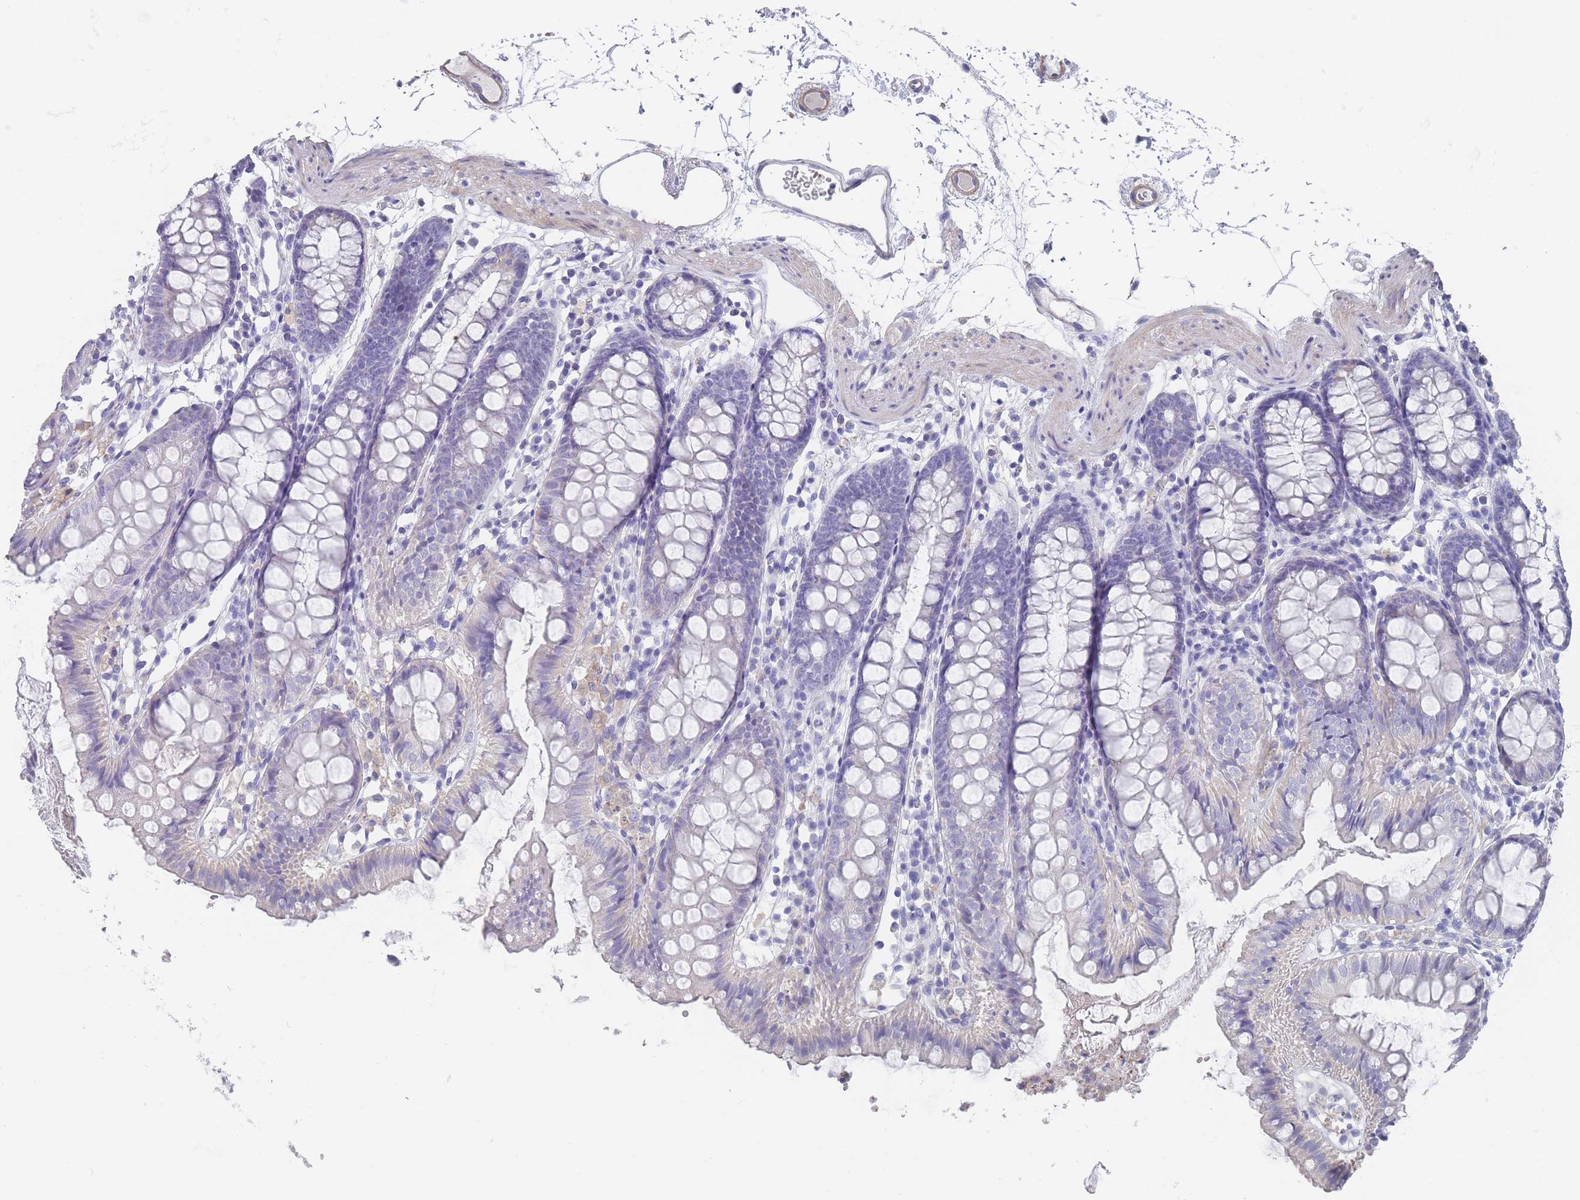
{"staining": {"intensity": "negative", "quantity": "none", "location": "none"}, "tissue": "colon", "cell_type": "Endothelial cells", "image_type": "normal", "snomed": [{"axis": "morphology", "description": "Normal tissue, NOS"}, {"axis": "topography", "description": "Colon"}], "caption": "High power microscopy photomicrograph of an IHC histopathology image of unremarkable colon, revealing no significant expression in endothelial cells.", "gene": "SCCPDH", "patient": {"sex": "female", "age": 84}}